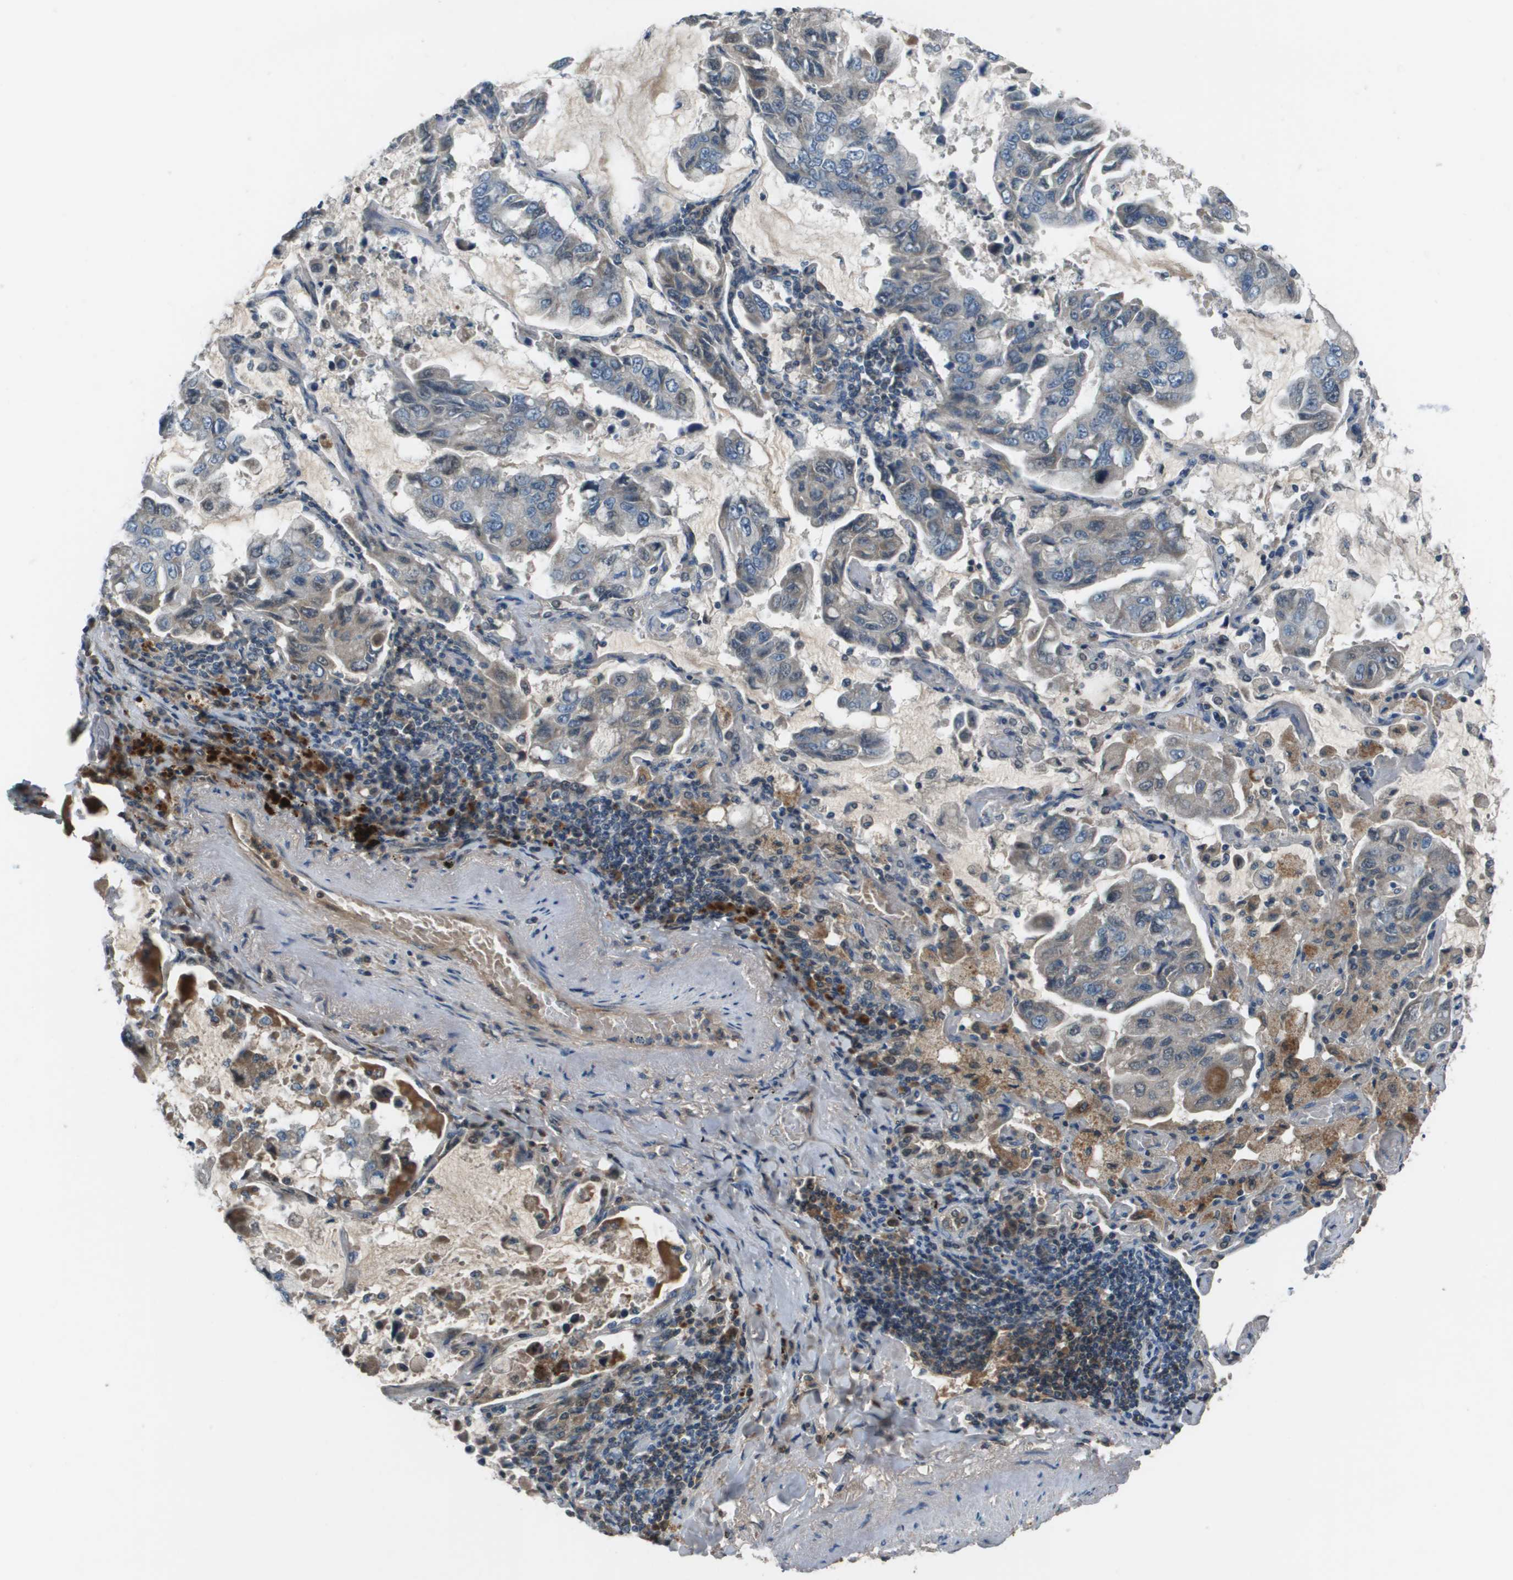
{"staining": {"intensity": "weak", "quantity": "<25%", "location": "cytoplasmic/membranous"}, "tissue": "lung cancer", "cell_type": "Tumor cells", "image_type": "cancer", "snomed": [{"axis": "morphology", "description": "Adenocarcinoma, NOS"}, {"axis": "topography", "description": "Lung"}], "caption": "Tumor cells show no significant protein positivity in lung cancer. Nuclei are stained in blue.", "gene": "PCOLCE", "patient": {"sex": "male", "age": 64}}